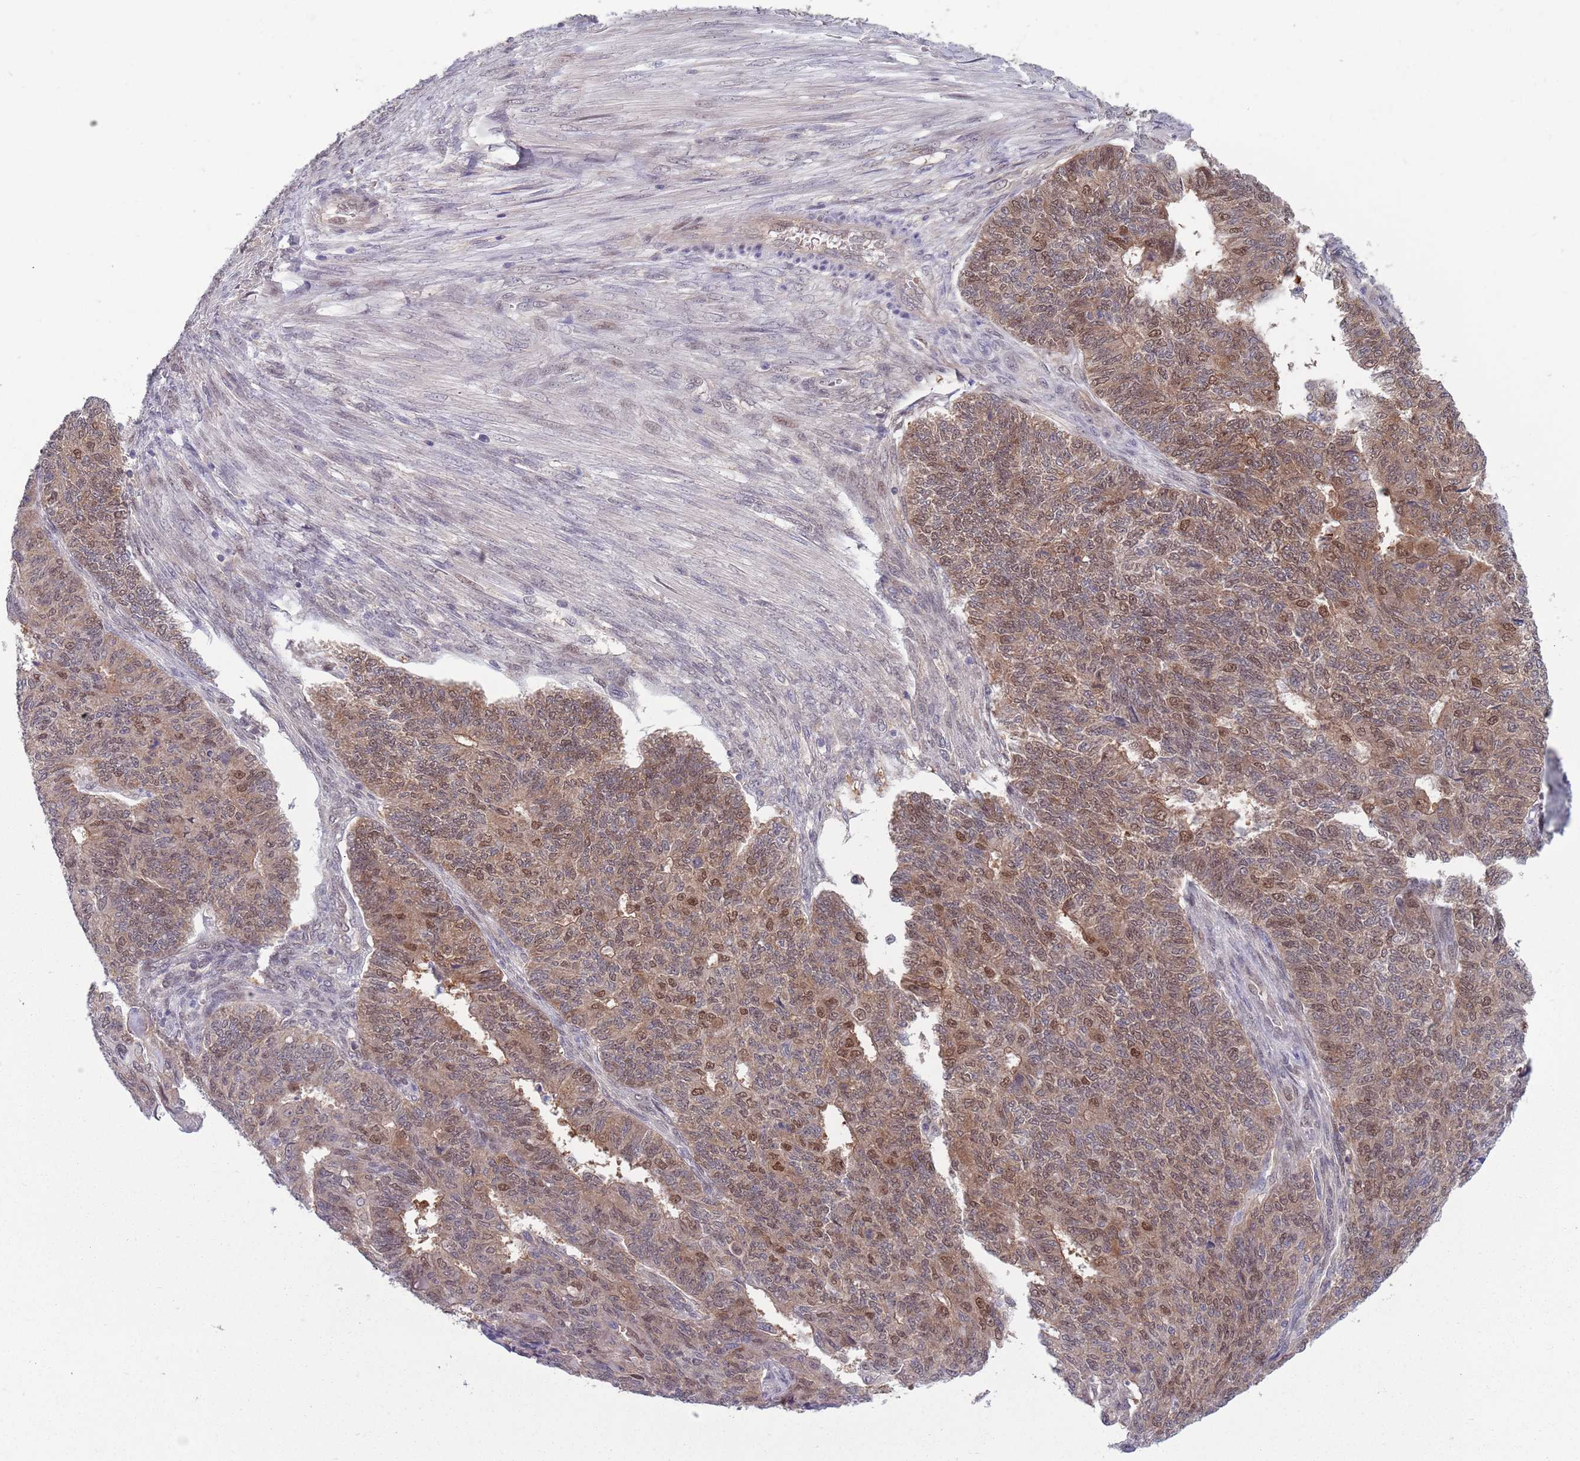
{"staining": {"intensity": "moderate", "quantity": ">75%", "location": "cytoplasmic/membranous,nuclear"}, "tissue": "endometrial cancer", "cell_type": "Tumor cells", "image_type": "cancer", "snomed": [{"axis": "morphology", "description": "Adenocarcinoma, NOS"}, {"axis": "topography", "description": "Endometrium"}], "caption": "Approximately >75% of tumor cells in adenocarcinoma (endometrial) demonstrate moderate cytoplasmic/membranous and nuclear protein positivity as visualized by brown immunohistochemical staining.", "gene": "CLNS1A", "patient": {"sex": "female", "age": 32}}